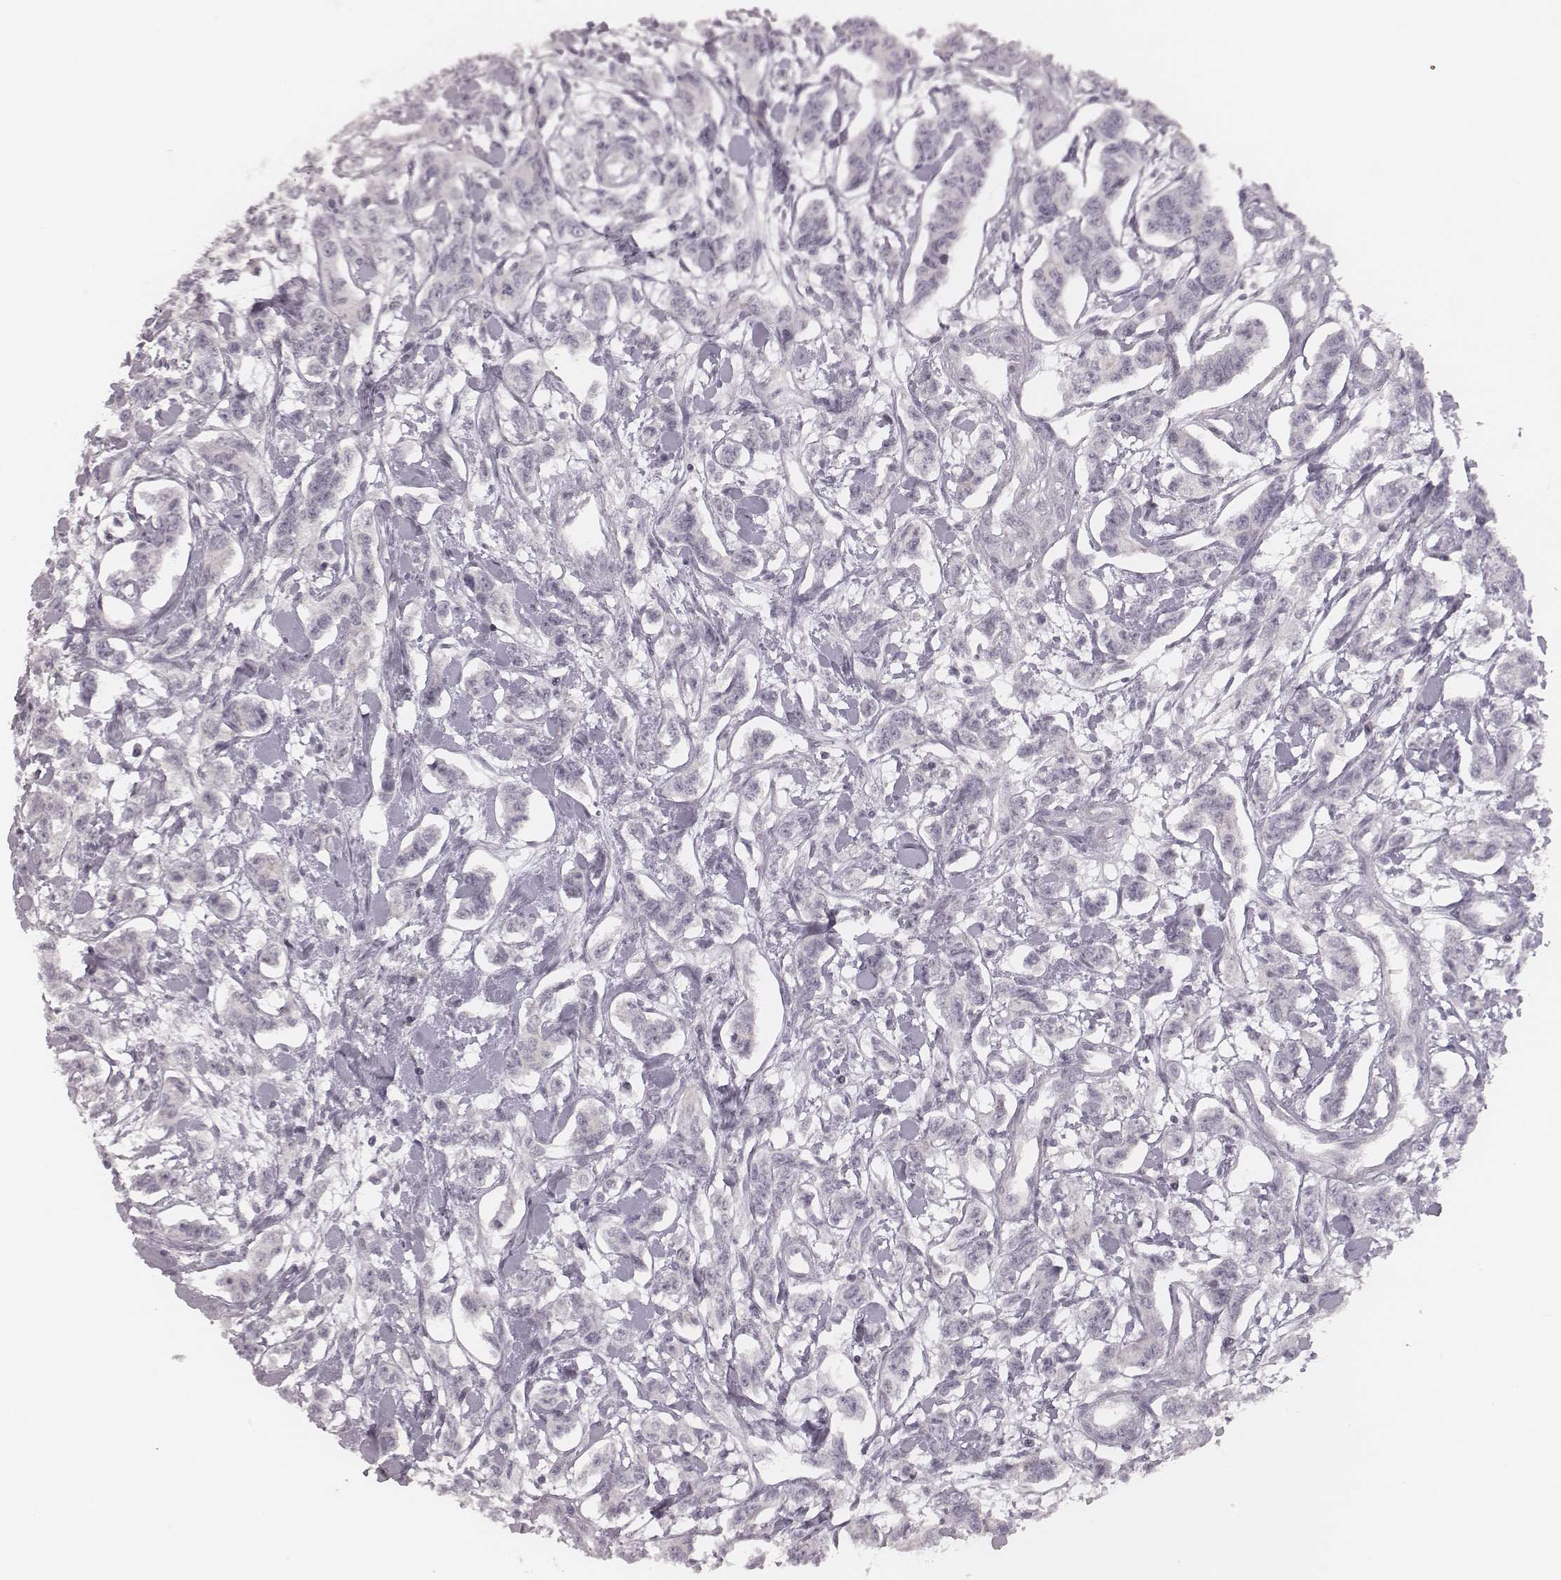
{"staining": {"intensity": "negative", "quantity": "none", "location": "none"}, "tissue": "carcinoid", "cell_type": "Tumor cells", "image_type": "cancer", "snomed": [{"axis": "morphology", "description": "Carcinoid, malignant, NOS"}, {"axis": "topography", "description": "Kidney"}], "caption": "An immunohistochemistry (IHC) photomicrograph of malignant carcinoid is shown. There is no staining in tumor cells of malignant carcinoid.", "gene": "ACACB", "patient": {"sex": "female", "age": 41}}